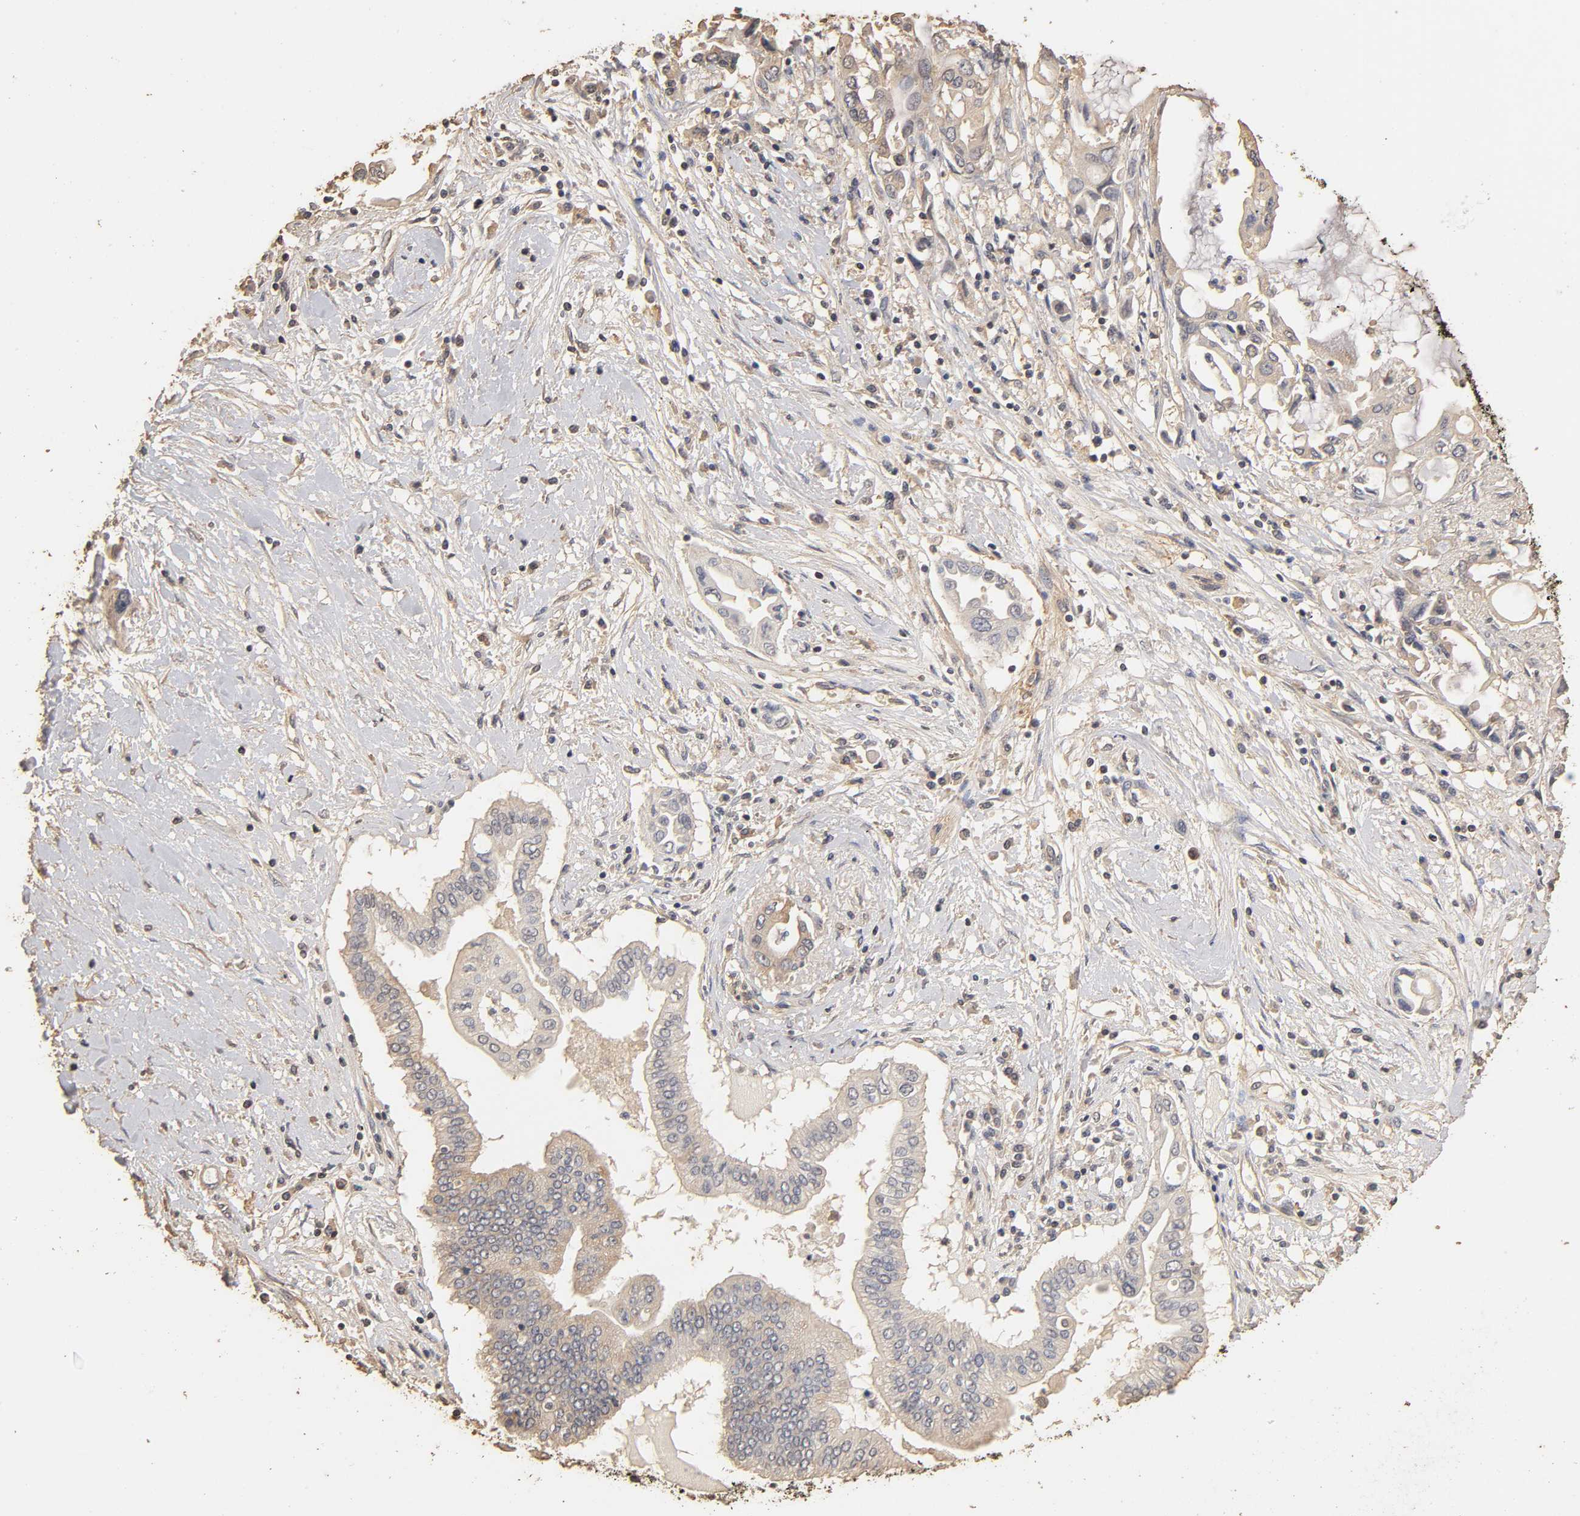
{"staining": {"intensity": "negative", "quantity": "none", "location": "none"}, "tissue": "pancreatic cancer", "cell_type": "Tumor cells", "image_type": "cancer", "snomed": [{"axis": "morphology", "description": "Adenocarcinoma, NOS"}, {"axis": "topography", "description": "Pancreas"}], "caption": "There is no significant expression in tumor cells of adenocarcinoma (pancreatic).", "gene": "VSIG4", "patient": {"sex": "female", "age": 57}}